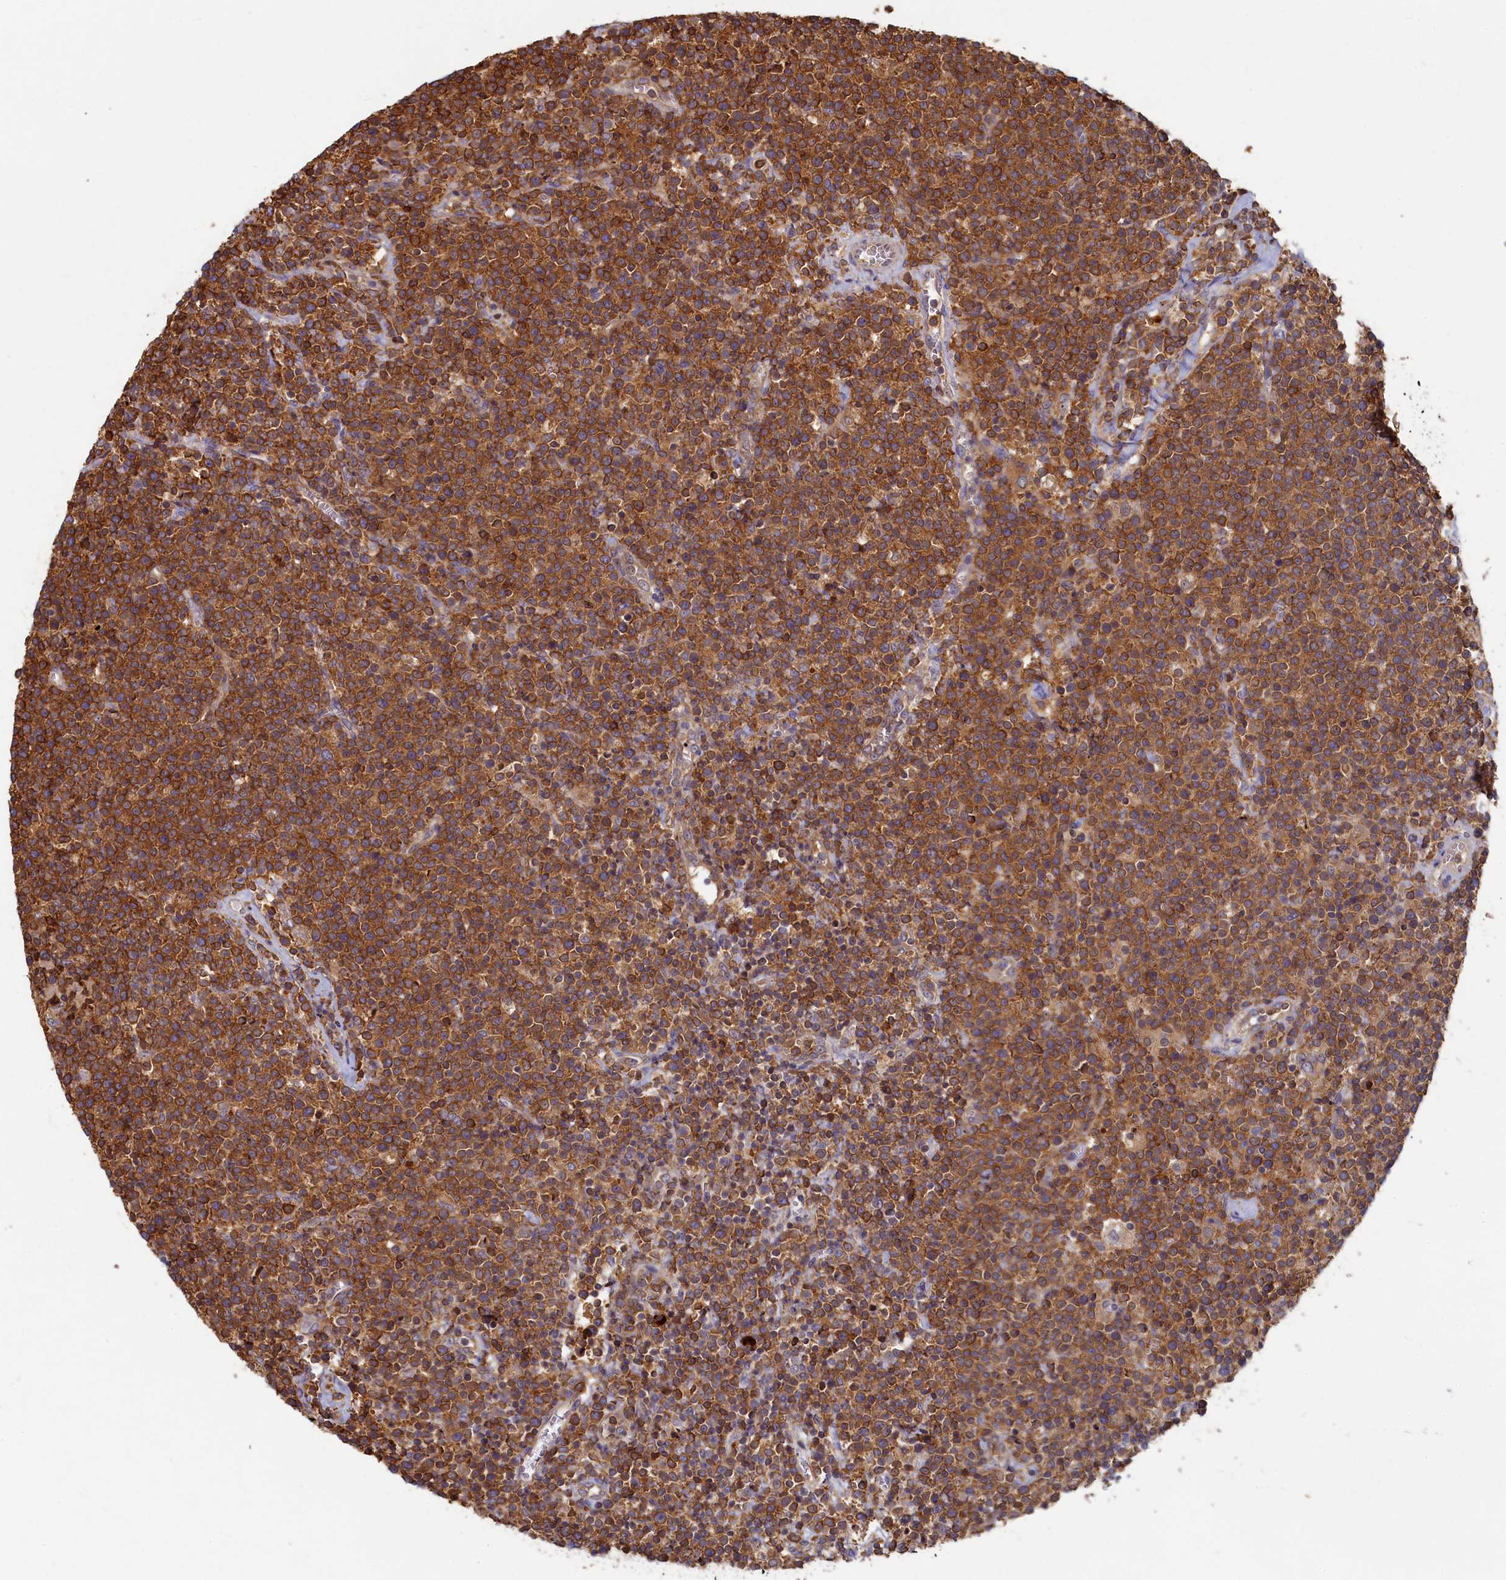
{"staining": {"intensity": "moderate", "quantity": ">75%", "location": "cytoplasmic/membranous"}, "tissue": "lymphoma", "cell_type": "Tumor cells", "image_type": "cancer", "snomed": [{"axis": "morphology", "description": "Malignant lymphoma, non-Hodgkin's type, High grade"}, {"axis": "topography", "description": "Lymph node"}], "caption": "Immunohistochemical staining of lymphoma displays moderate cytoplasmic/membranous protein expression in approximately >75% of tumor cells.", "gene": "TIMM8B", "patient": {"sex": "male", "age": 61}}